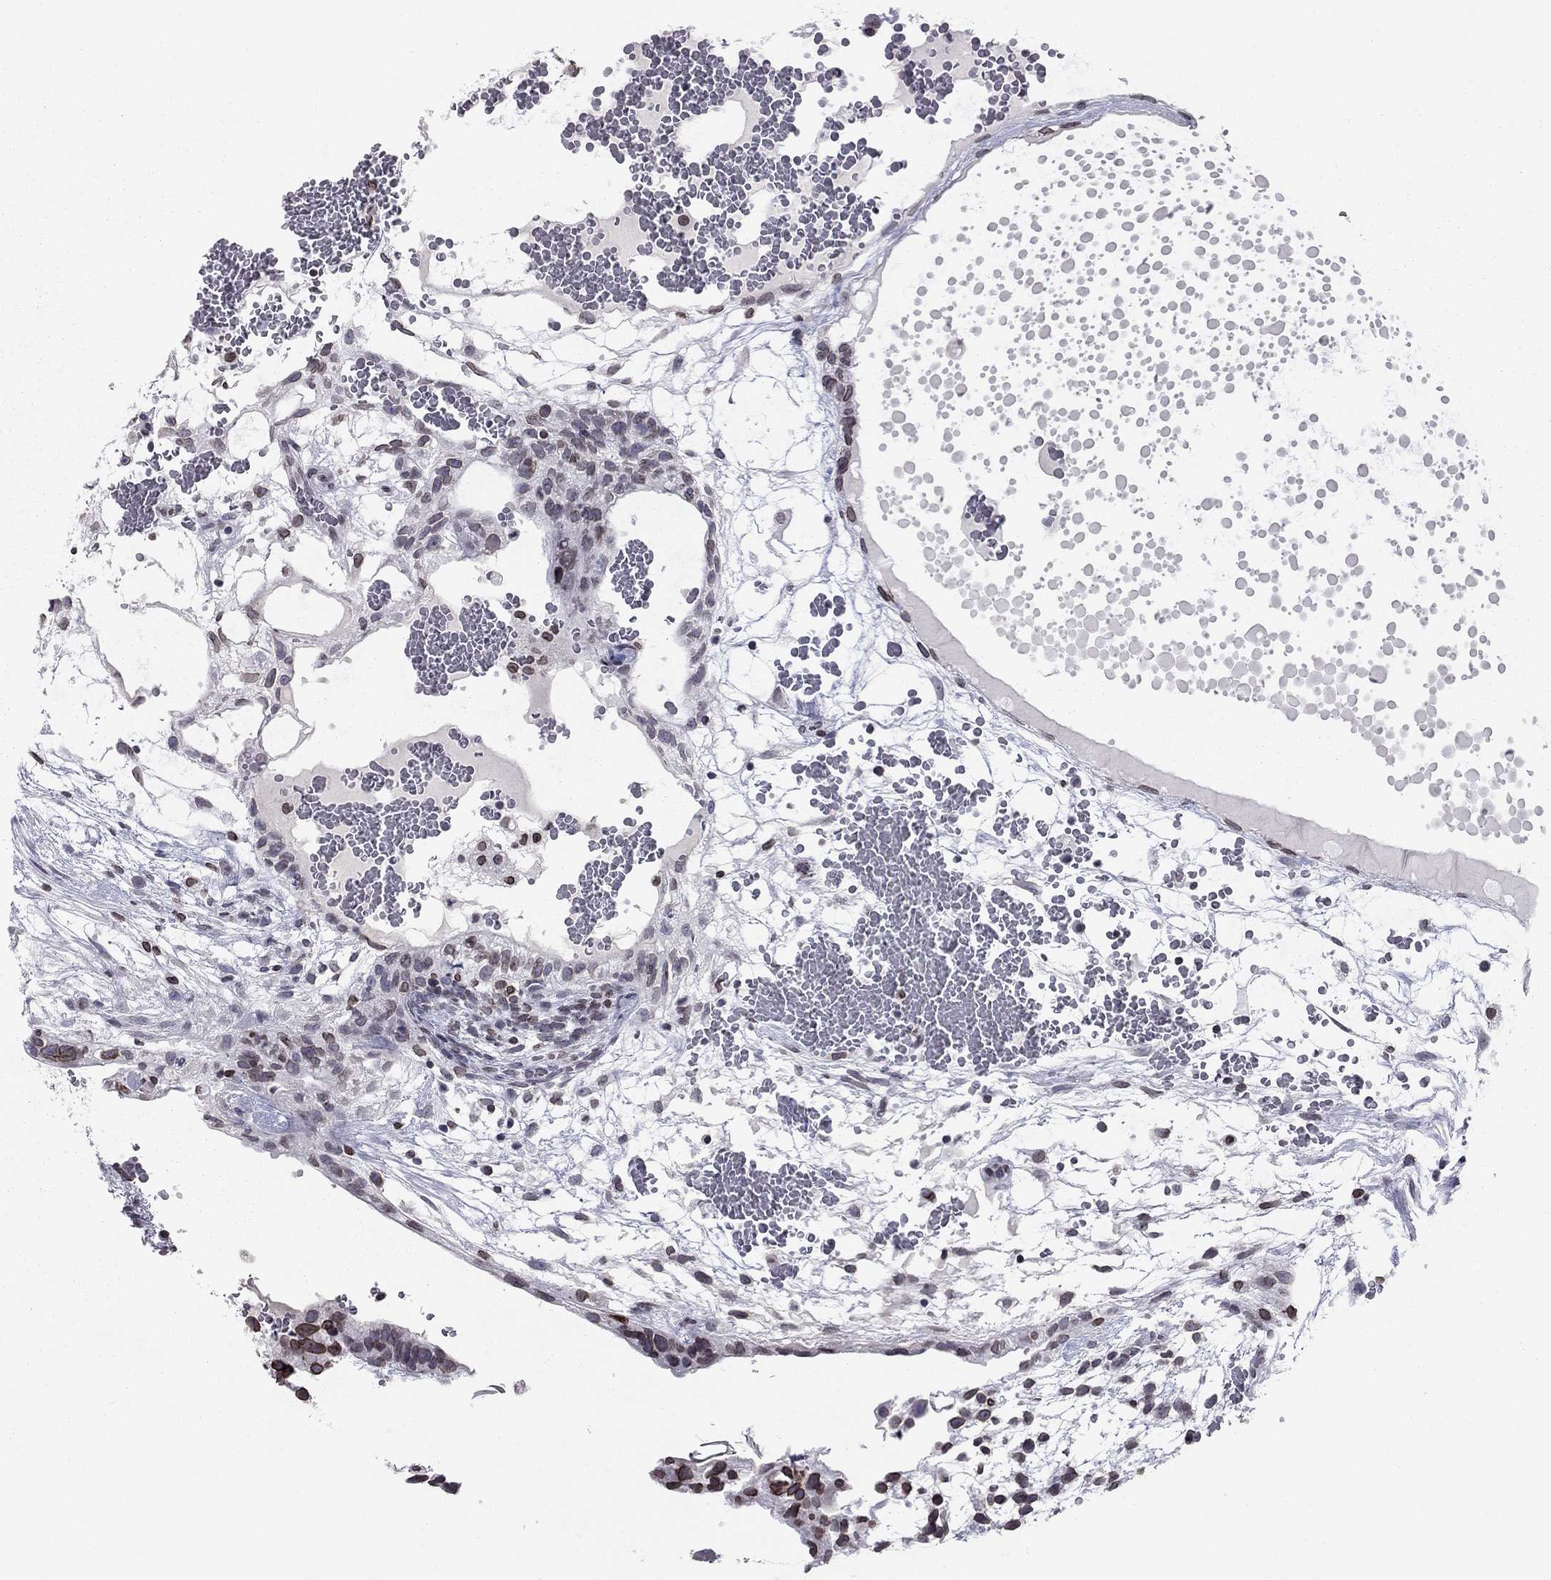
{"staining": {"intensity": "strong", "quantity": "25%-75%", "location": "cytoplasmic/membranous,nuclear"}, "tissue": "testis cancer", "cell_type": "Tumor cells", "image_type": "cancer", "snomed": [{"axis": "morphology", "description": "Normal tissue, NOS"}, {"axis": "morphology", "description": "Carcinoma, Embryonal, NOS"}, {"axis": "topography", "description": "Testis"}], "caption": "Immunohistochemistry (IHC) photomicrograph of neoplastic tissue: human testis cancer (embryonal carcinoma) stained using IHC reveals high levels of strong protein expression localized specifically in the cytoplasmic/membranous and nuclear of tumor cells, appearing as a cytoplasmic/membranous and nuclear brown color.", "gene": "ESPL1", "patient": {"sex": "male", "age": 32}}